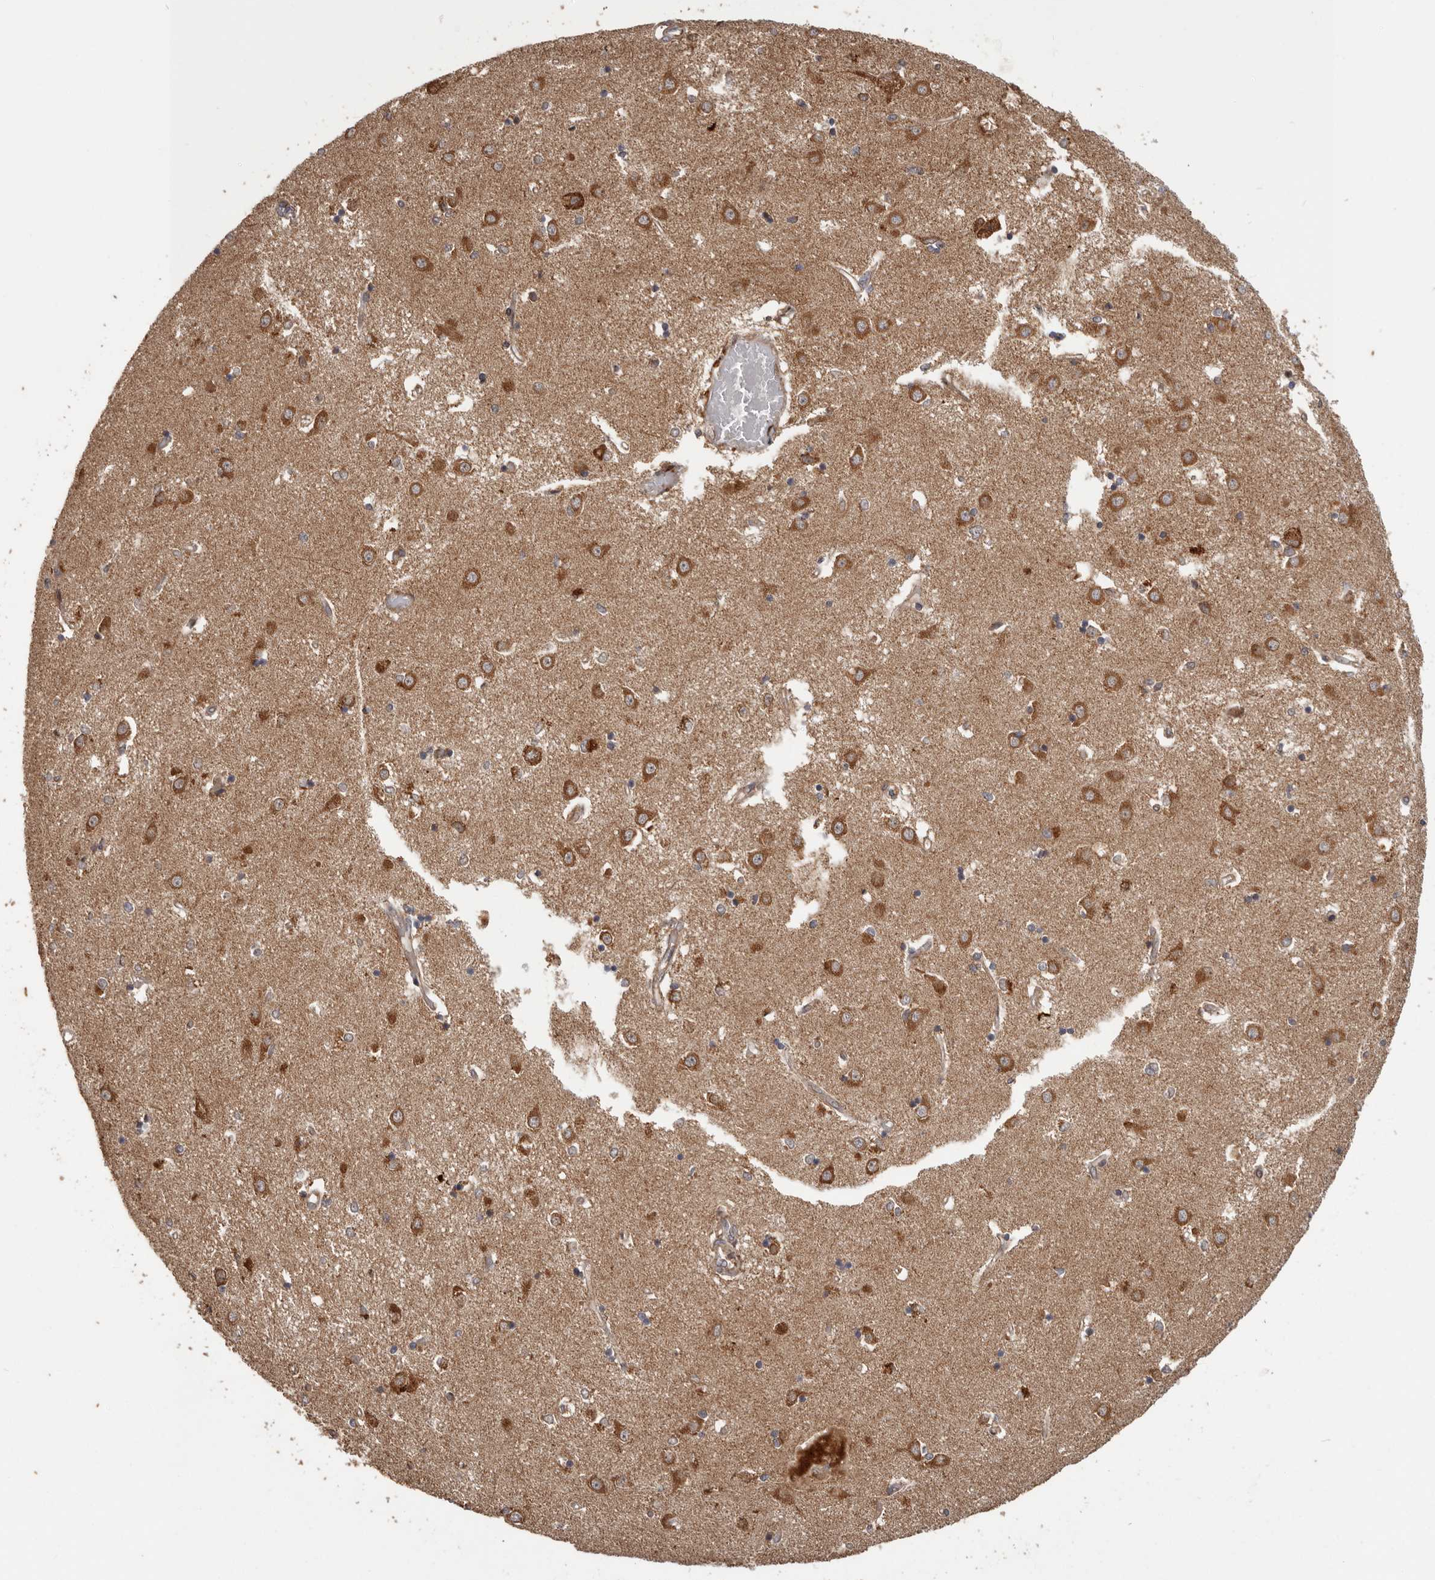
{"staining": {"intensity": "moderate", "quantity": "25%-75%", "location": "cytoplasmic/membranous"}, "tissue": "caudate", "cell_type": "Glial cells", "image_type": "normal", "snomed": [{"axis": "morphology", "description": "Normal tissue, NOS"}, {"axis": "topography", "description": "Lateral ventricle wall"}], "caption": "Protein expression by IHC exhibits moderate cytoplasmic/membranous positivity in approximately 25%-75% of glial cells in unremarkable caudate.", "gene": "MRPS10", "patient": {"sex": "male", "age": 45}}